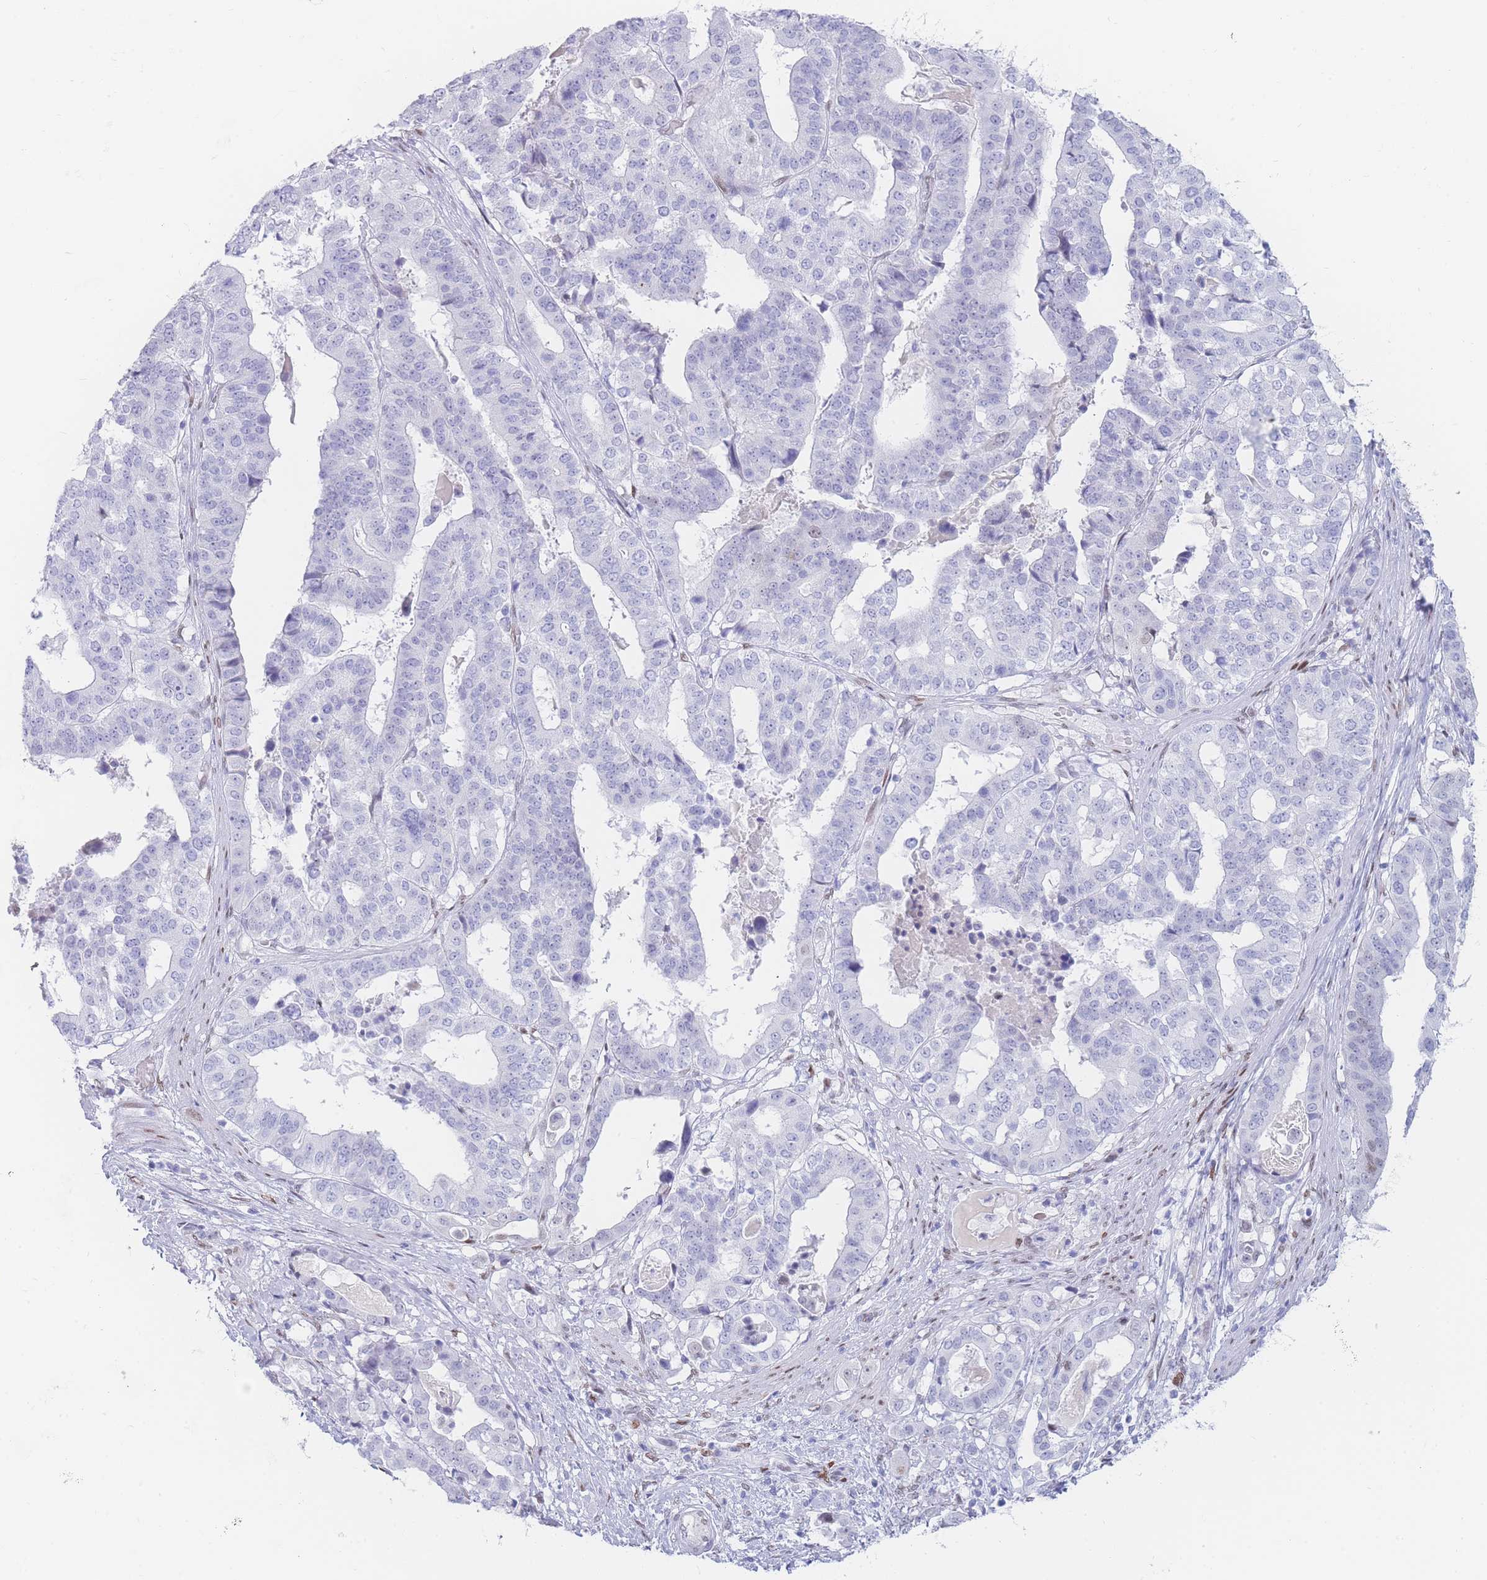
{"staining": {"intensity": "negative", "quantity": "none", "location": "none"}, "tissue": "stomach cancer", "cell_type": "Tumor cells", "image_type": "cancer", "snomed": [{"axis": "morphology", "description": "Adenocarcinoma, NOS"}, {"axis": "topography", "description": "Stomach"}], "caption": "Immunohistochemistry (IHC) of stomach cancer (adenocarcinoma) displays no positivity in tumor cells. The staining is performed using DAB brown chromogen with nuclei counter-stained in using hematoxylin.", "gene": "PSMB5", "patient": {"sex": "male", "age": 48}}